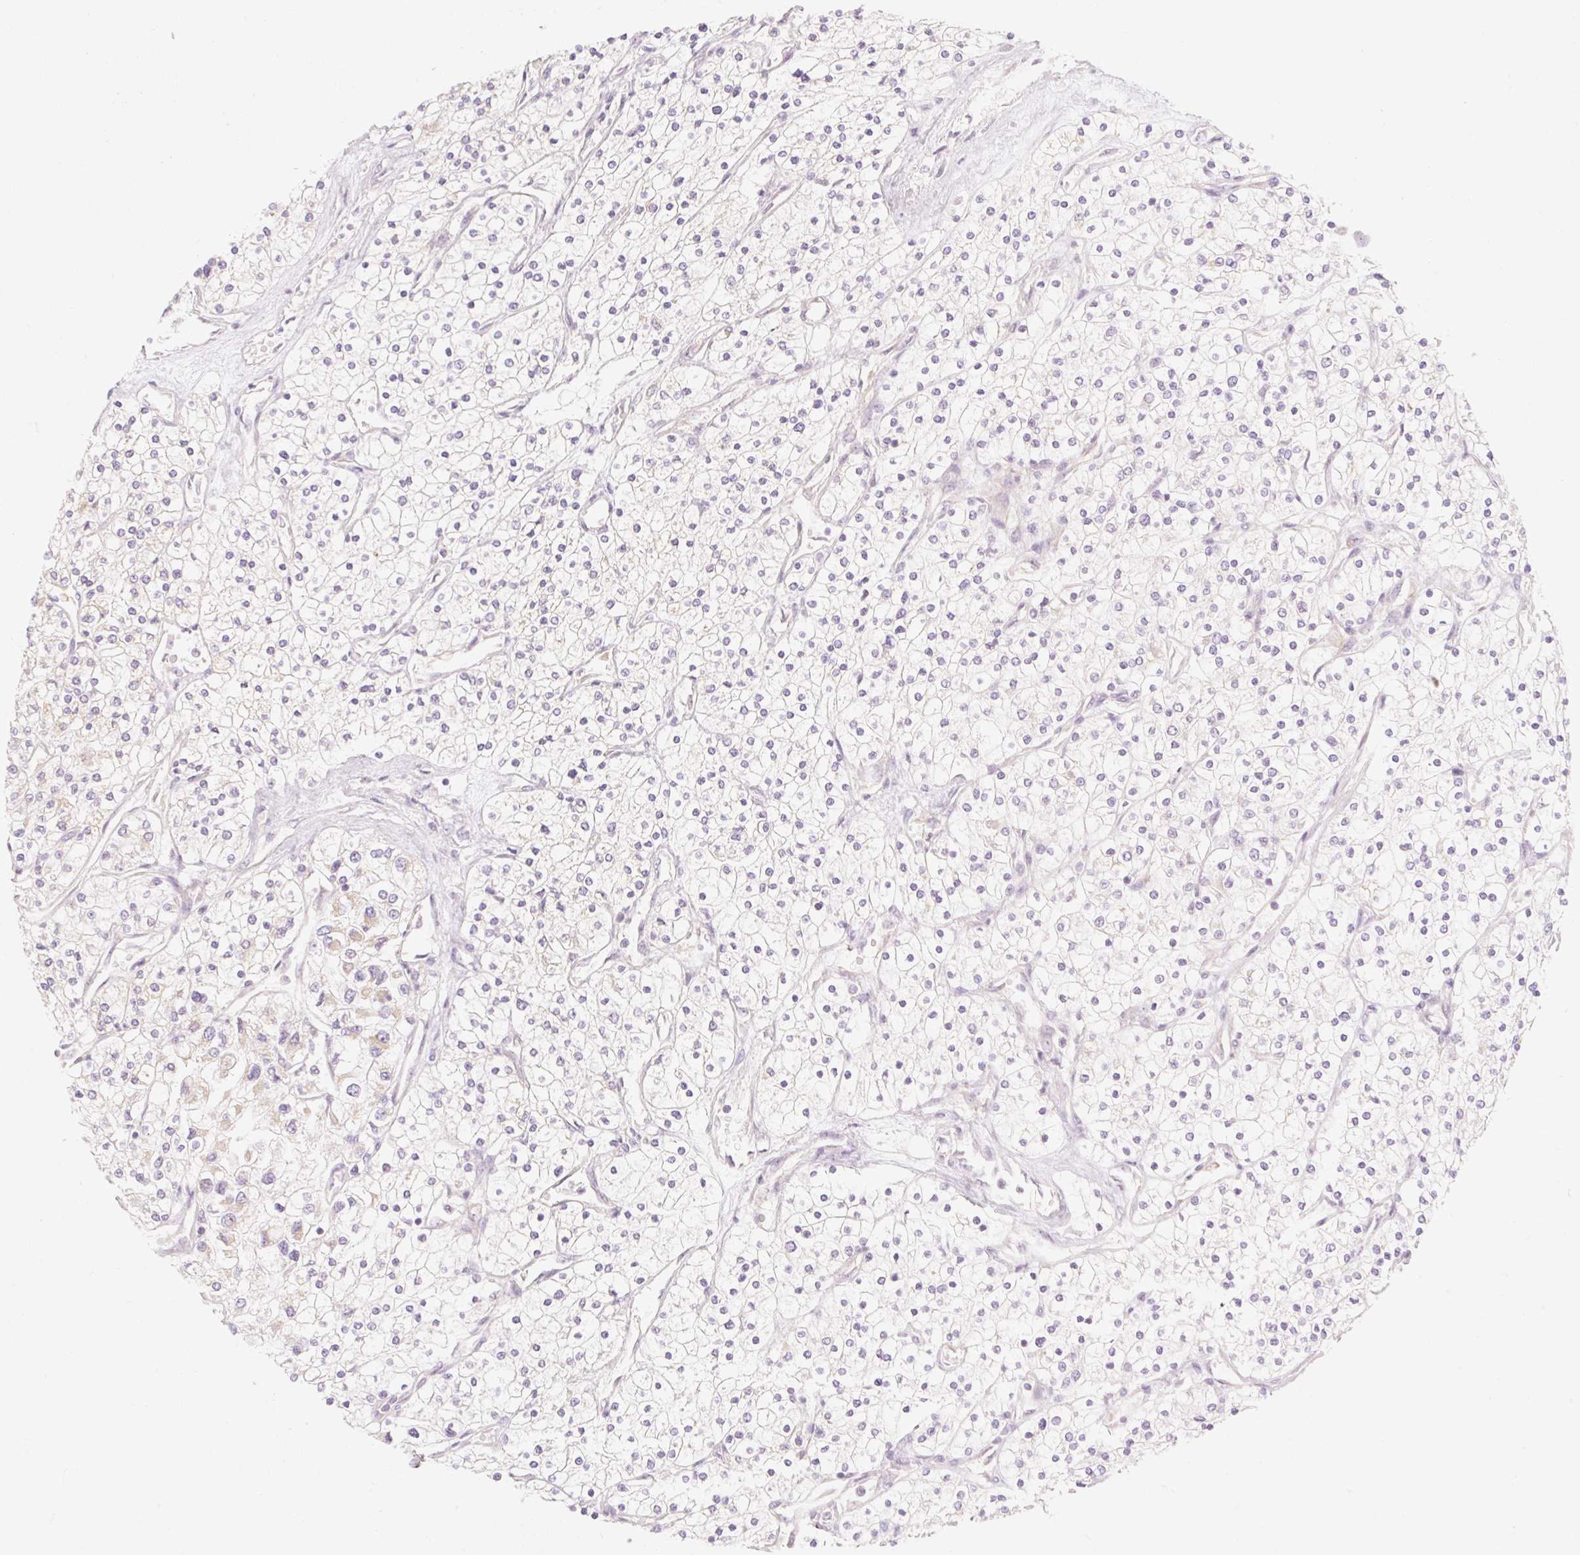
{"staining": {"intensity": "negative", "quantity": "none", "location": "none"}, "tissue": "renal cancer", "cell_type": "Tumor cells", "image_type": "cancer", "snomed": [{"axis": "morphology", "description": "Adenocarcinoma, NOS"}, {"axis": "topography", "description": "Kidney"}], "caption": "DAB (3,3'-diaminobenzidine) immunohistochemical staining of human adenocarcinoma (renal) exhibits no significant positivity in tumor cells.", "gene": "MYO1D", "patient": {"sex": "male", "age": 80}}